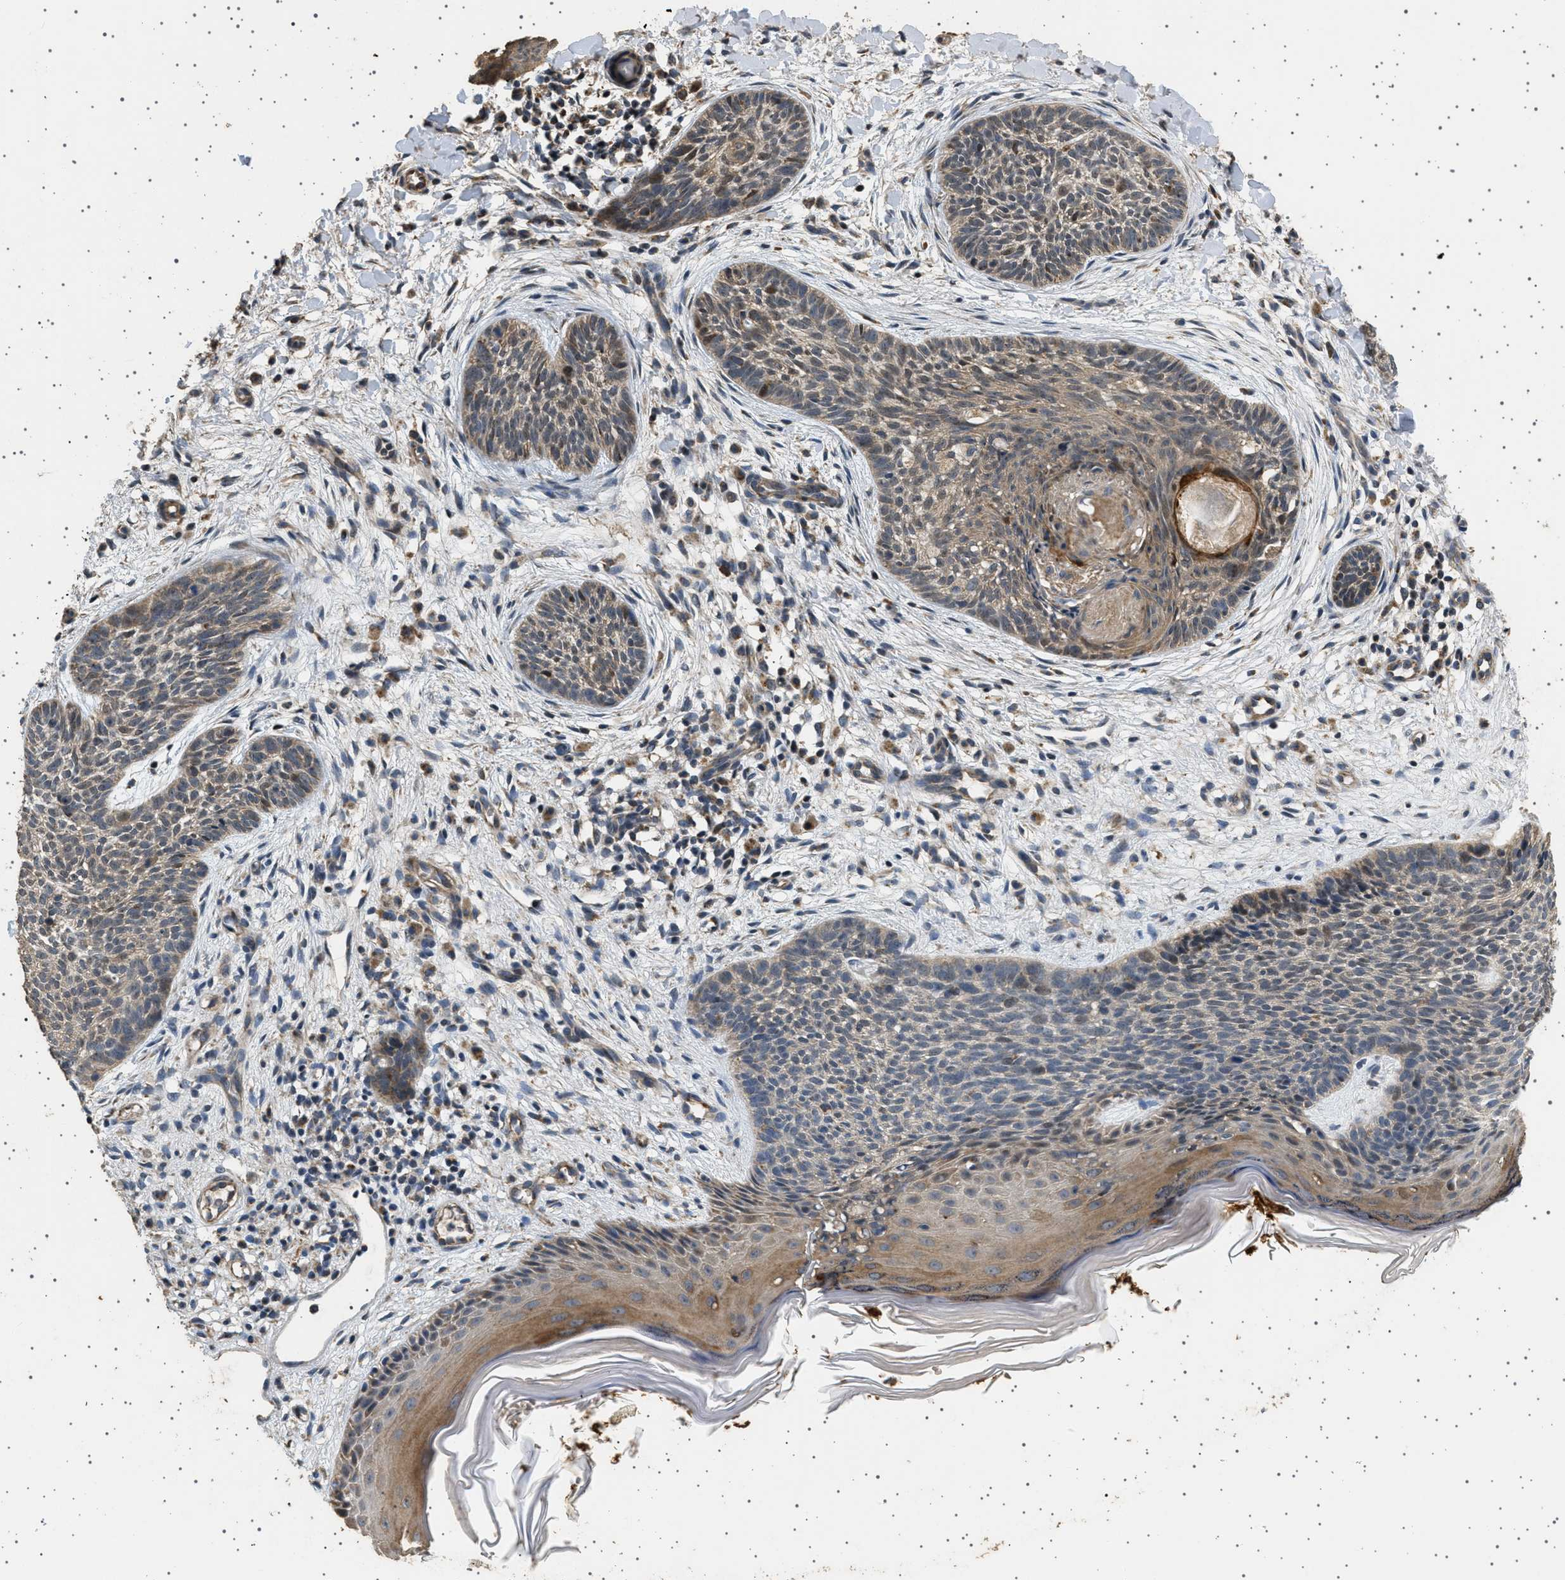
{"staining": {"intensity": "weak", "quantity": ">75%", "location": "cytoplasmic/membranous"}, "tissue": "skin cancer", "cell_type": "Tumor cells", "image_type": "cancer", "snomed": [{"axis": "morphology", "description": "Basal cell carcinoma"}, {"axis": "topography", "description": "Skin"}], "caption": "Basal cell carcinoma (skin) stained with immunohistochemistry reveals weak cytoplasmic/membranous positivity in approximately >75% of tumor cells. (DAB IHC with brightfield microscopy, high magnification).", "gene": "KCNA4", "patient": {"sex": "female", "age": 59}}